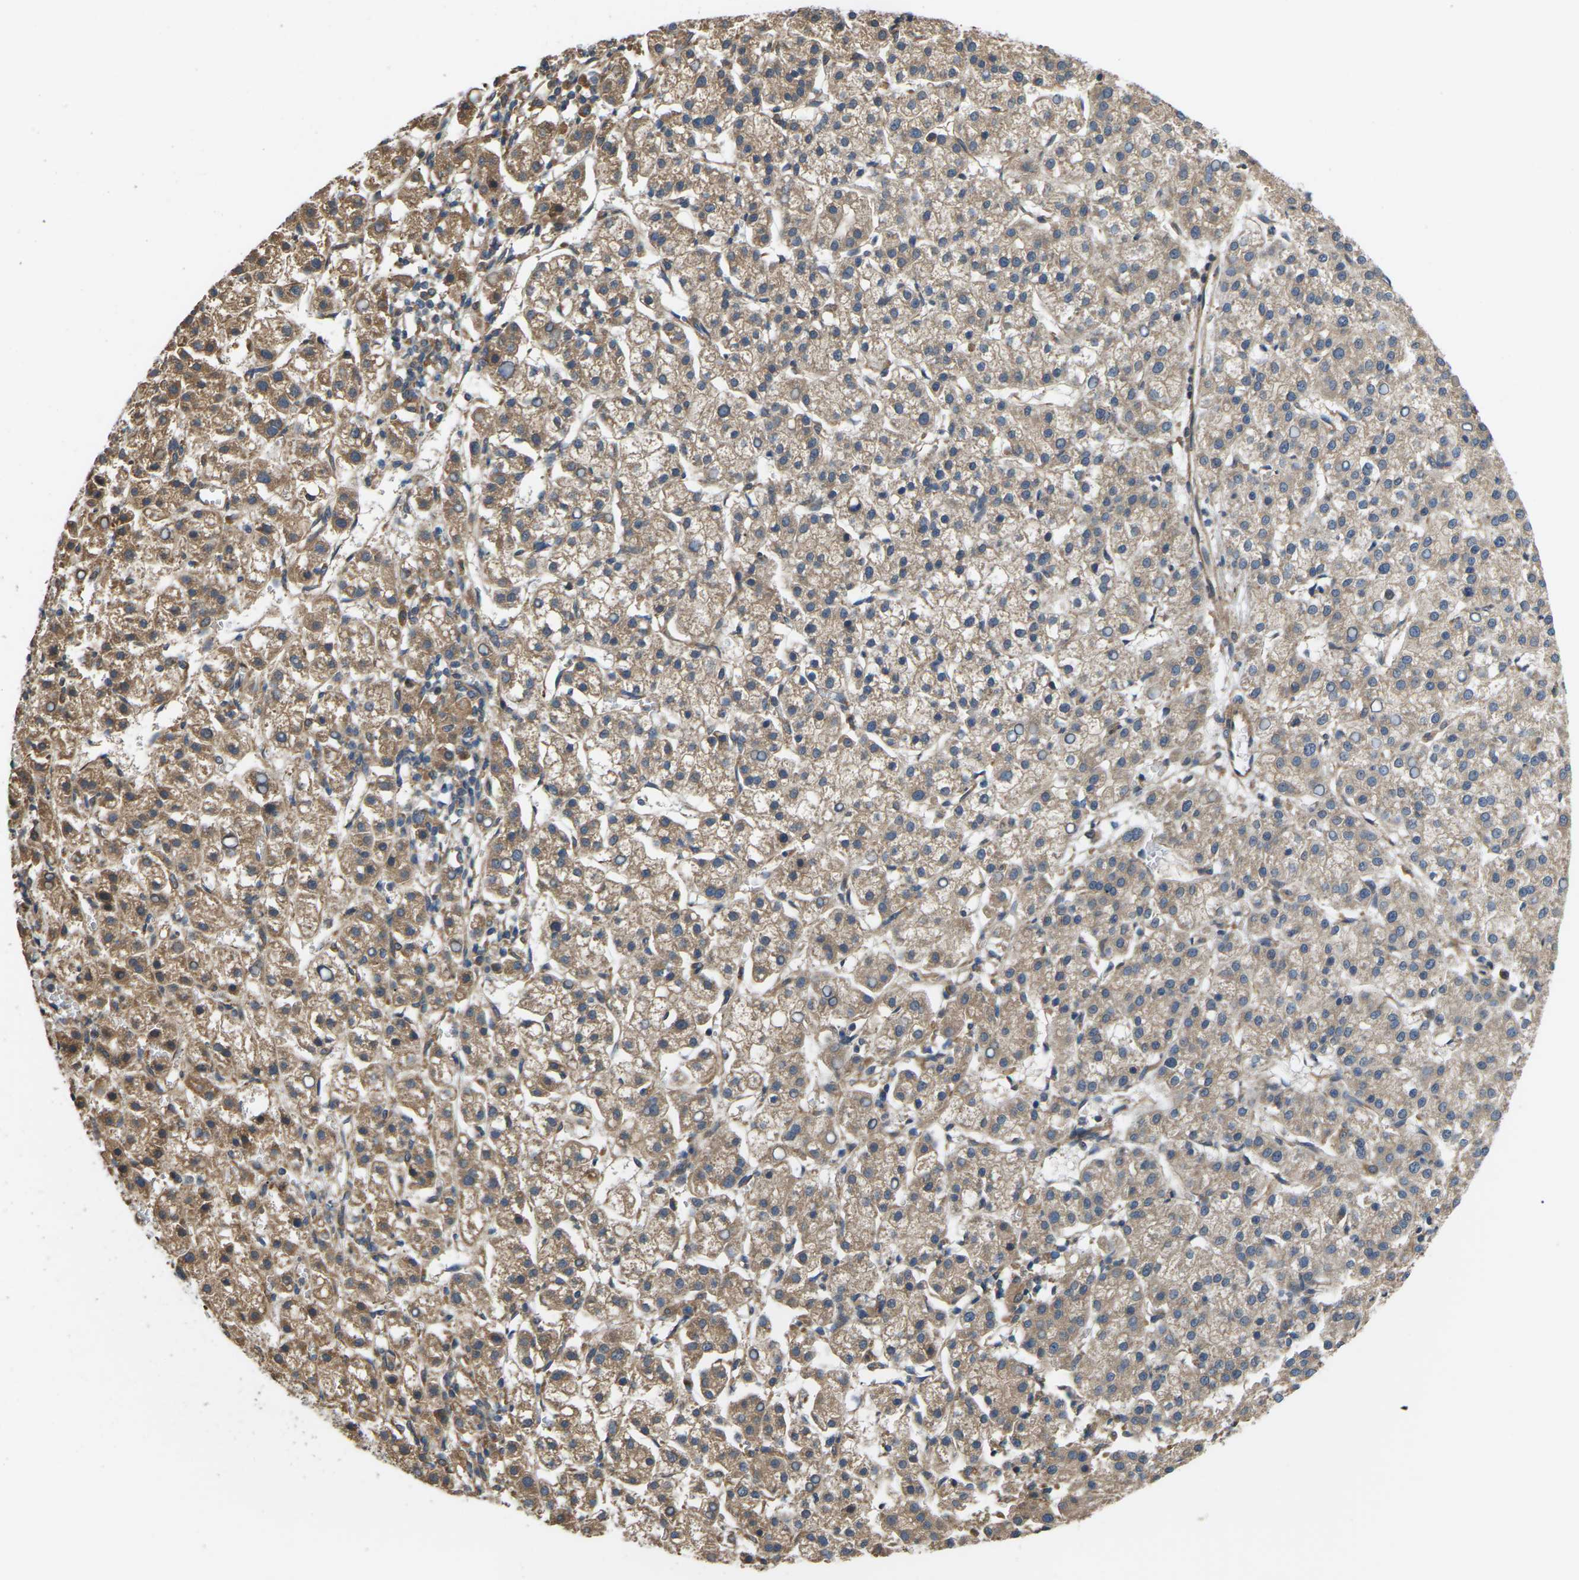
{"staining": {"intensity": "moderate", "quantity": ">75%", "location": "cytoplasmic/membranous"}, "tissue": "liver cancer", "cell_type": "Tumor cells", "image_type": "cancer", "snomed": [{"axis": "morphology", "description": "Carcinoma, Hepatocellular, NOS"}, {"axis": "topography", "description": "Liver"}], "caption": "Human liver cancer (hepatocellular carcinoma) stained with a brown dye demonstrates moderate cytoplasmic/membranous positive expression in about >75% of tumor cells.", "gene": "NRAS", "patient": {"sex": "female", "age": 58}}